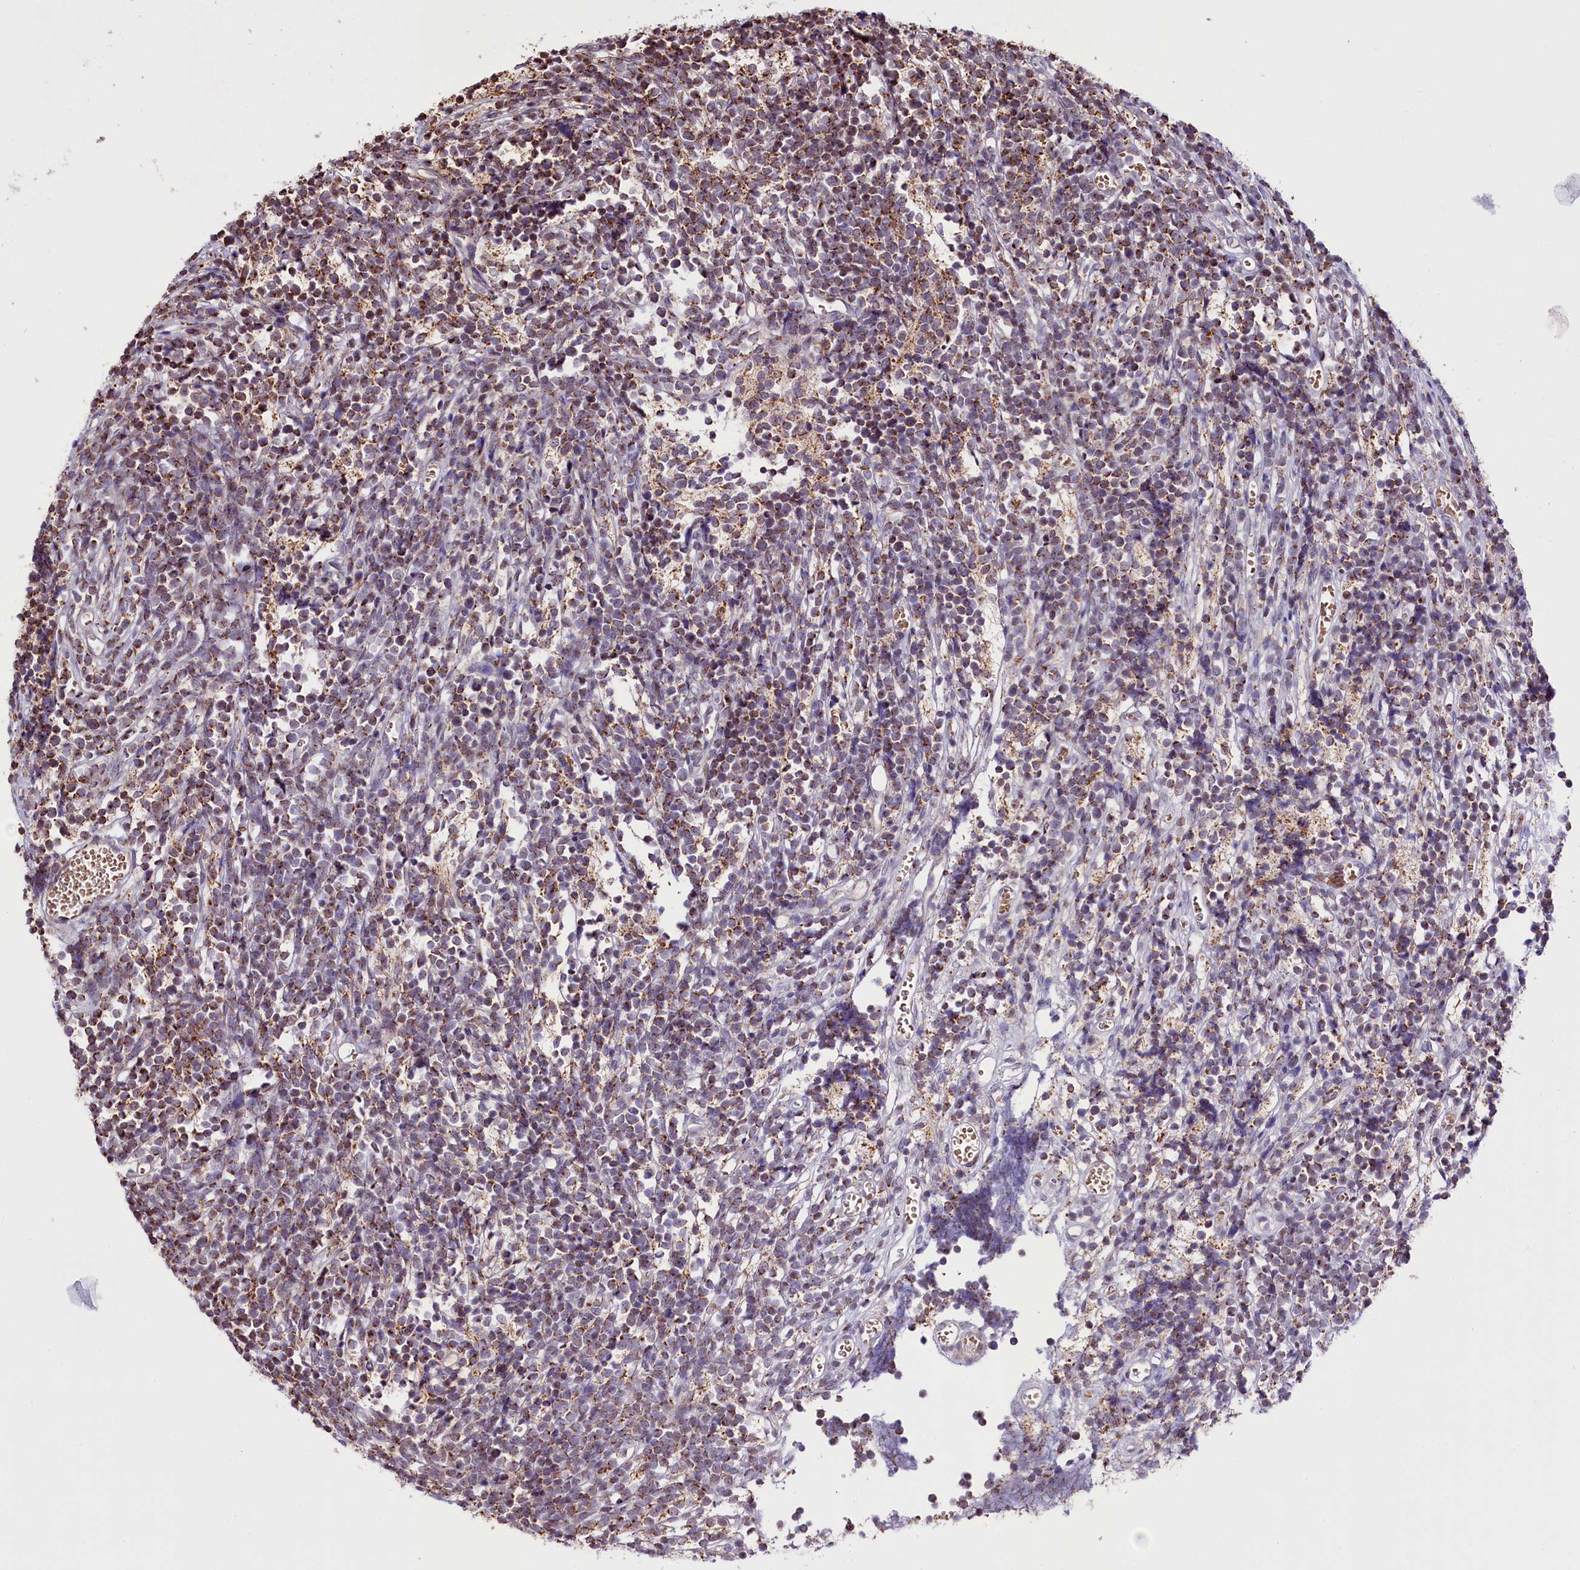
{"staining": {"intensity": "moderate", "quantity": "25%-75%", "location": "cytoplasmic/membranous"}, "tissue": "glioma", "cell_type": "Tumor cells", "image_type": "cancer", "snomed": [{"axis": "morphology", "description": "Glioma, malignant, Low grade"}, {"axis": "topography", "description": "Brain"}], "caption": "An image of glioma stained for a protein shows moderate cytoplasmic/membranous brown staining in tumor cells.", "gene": "ST7", "patient": {"sex": "female", "age": 1}}